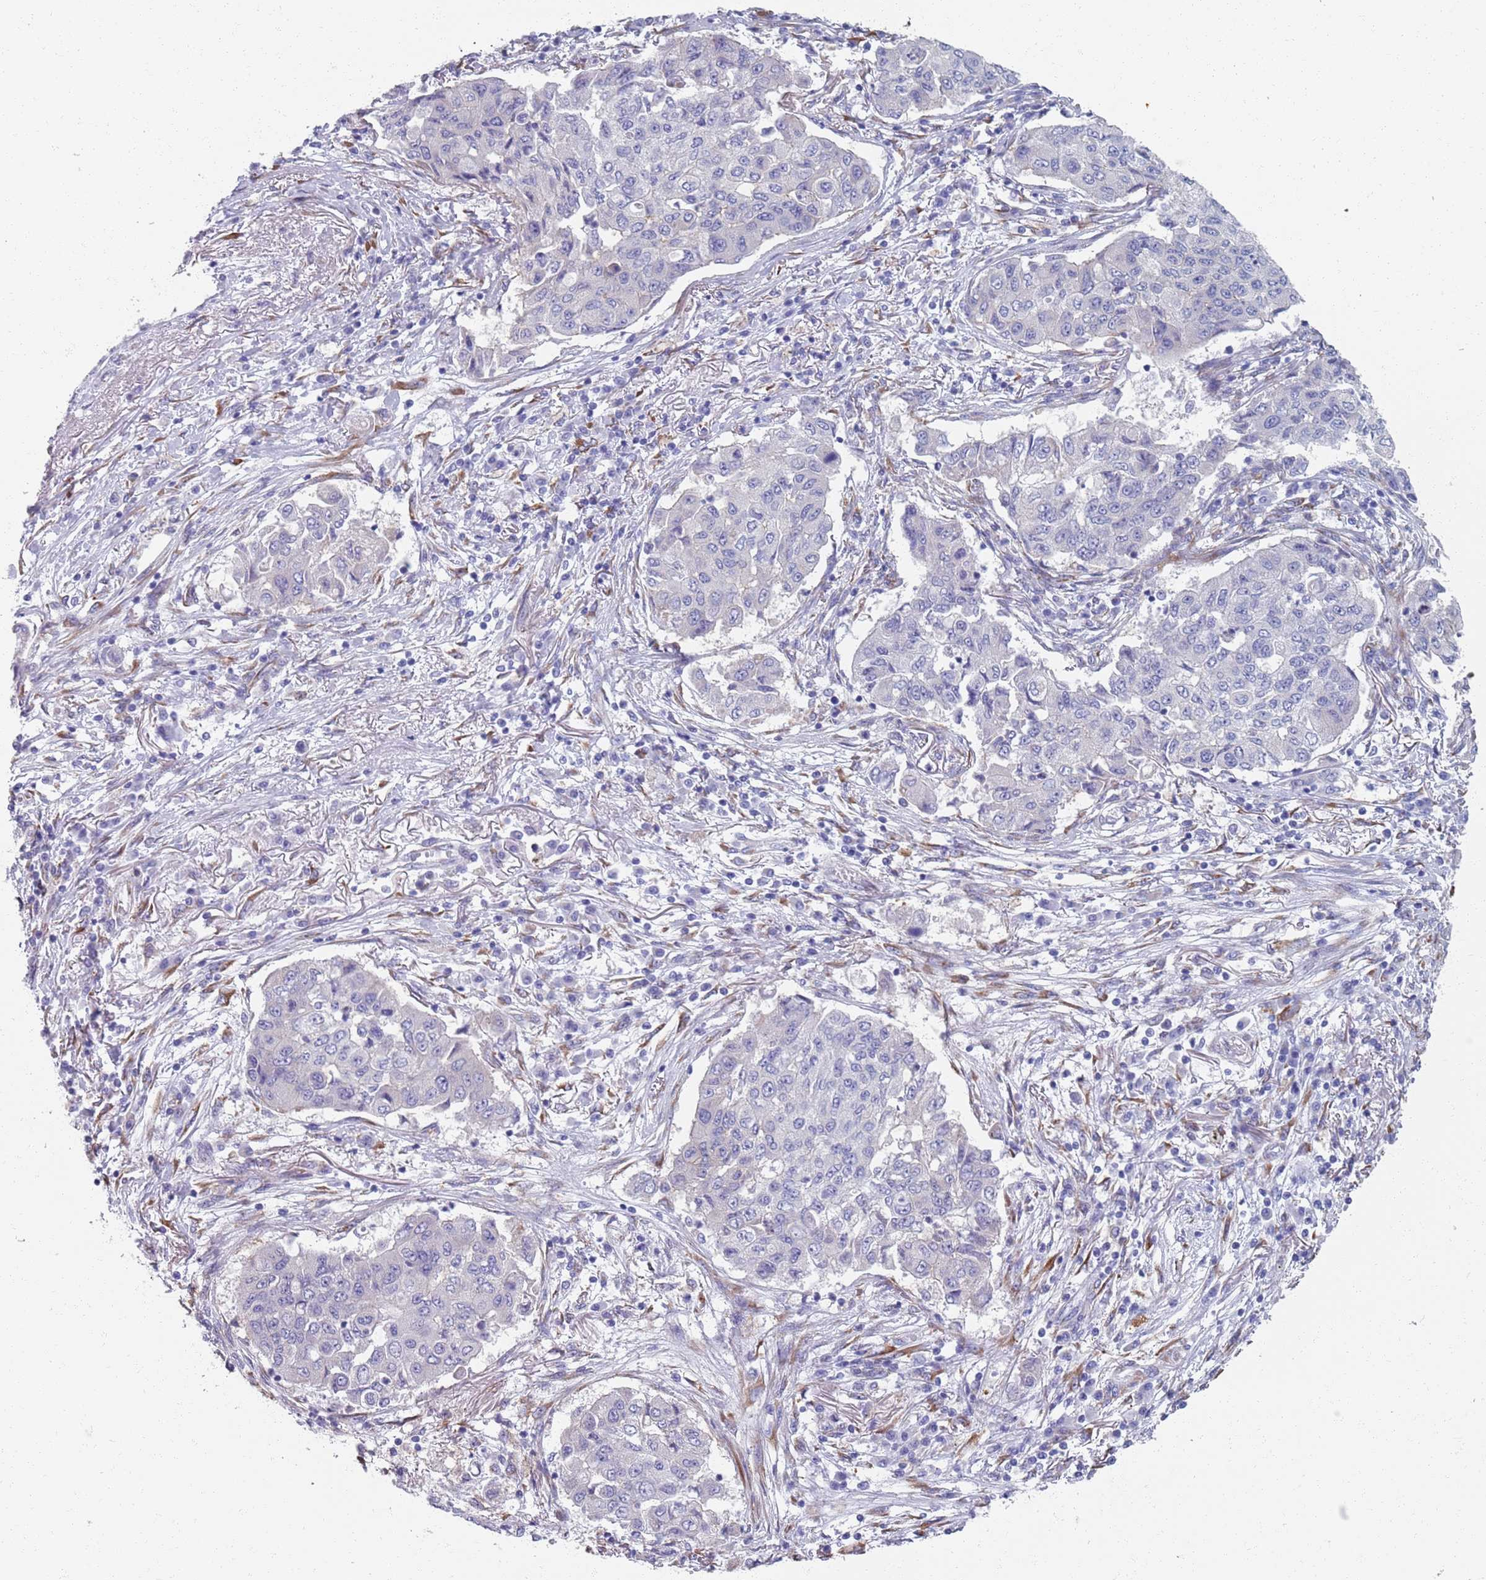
{"staining": {"intensity": "negative", "quantity": "none", "location": "none"}, "tissue": "lung cancer", "cell_type": "Tumor cells", "image_type": "cancer", "snomed": [{"axis": "morphology", "description": "Squamous cell carcinoma, NOS"}, {"axis": "topography", "description": "Lung"}], "caption": "Lung cancer stained for a protein using immunohistochemistry (IHC) displays no positivity tumor cells.", "gene": "PLOD1", "patient": {"sex": "male", "age": 74}}